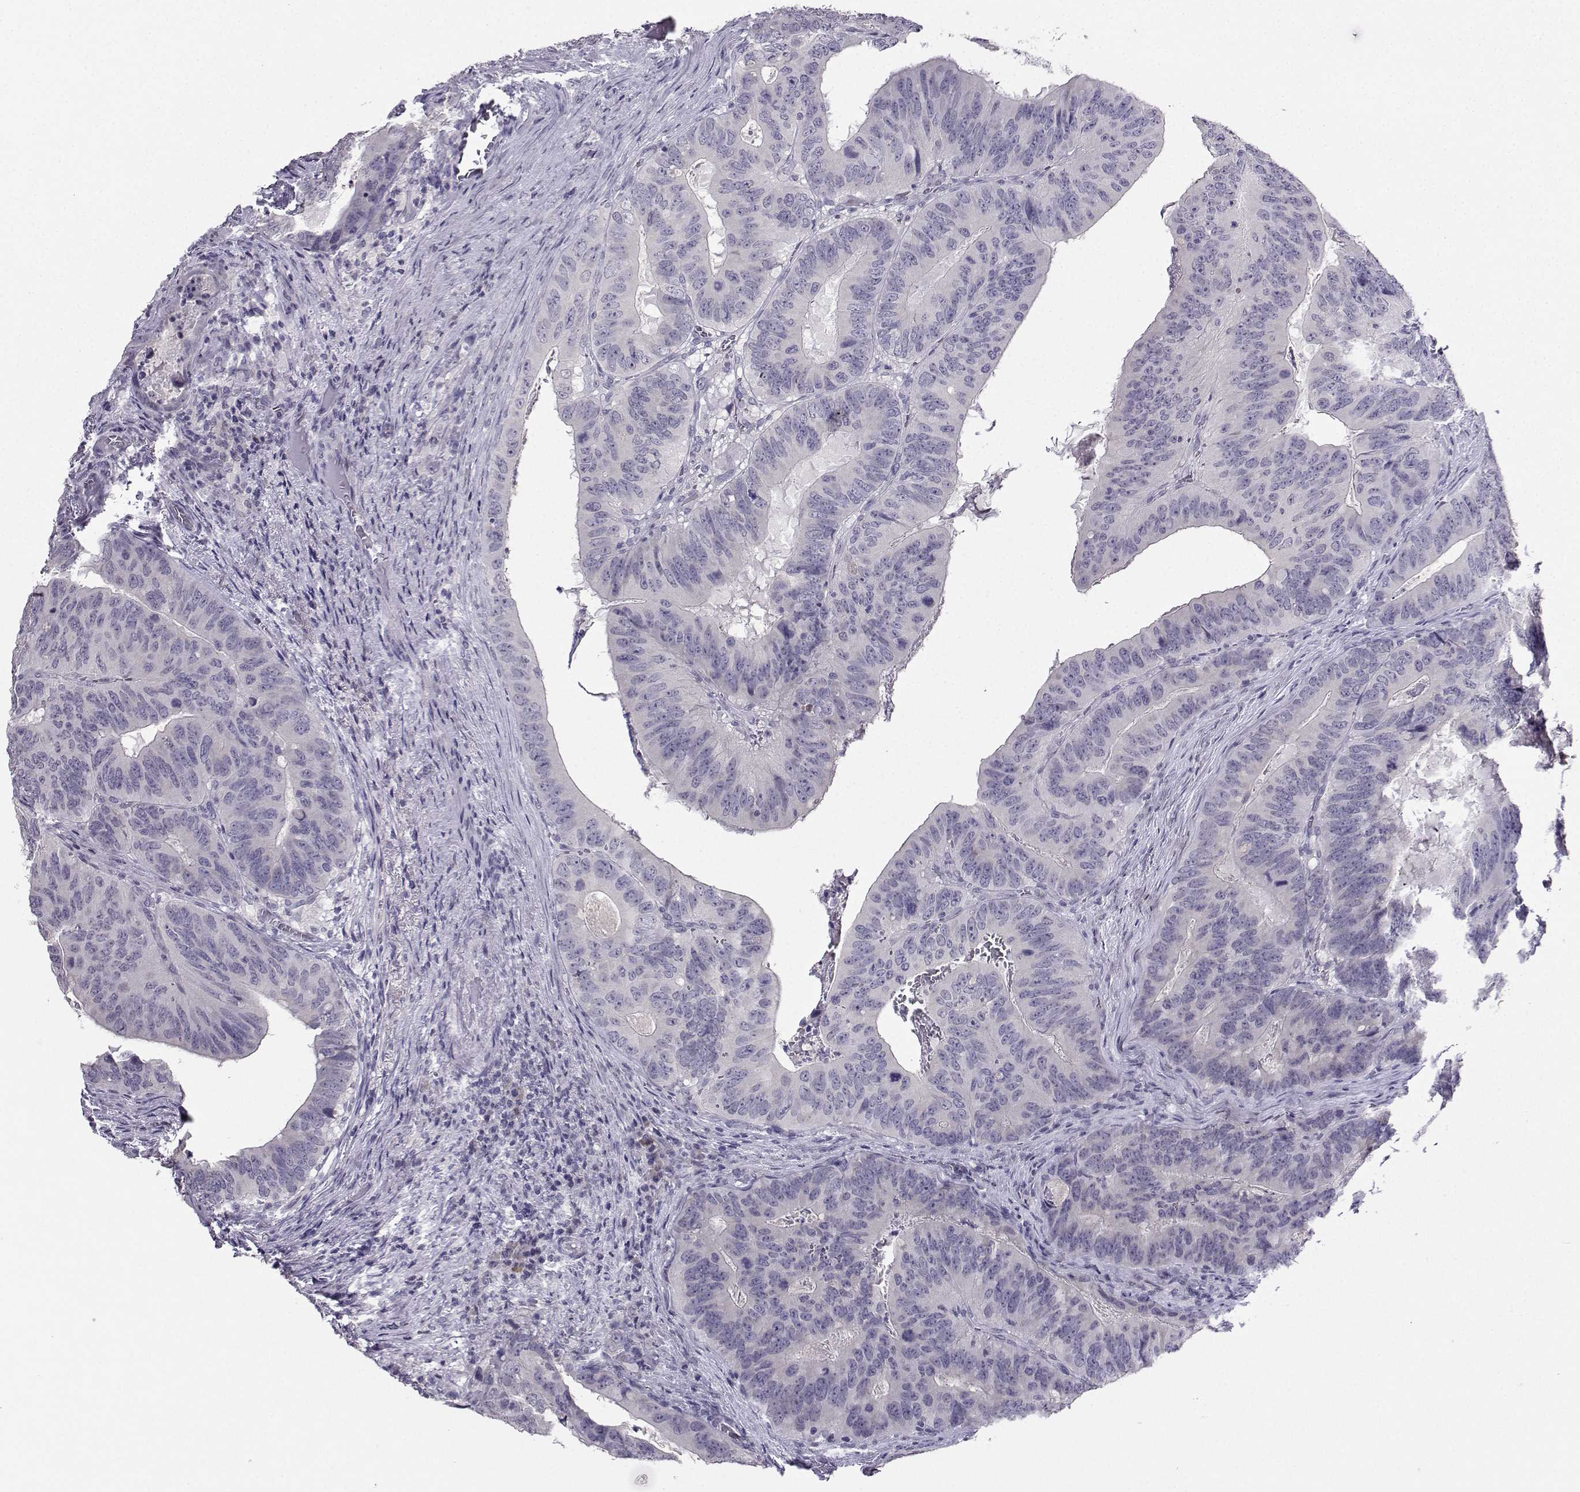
{"staining": {"intensity": "weak", "quantity": "<25%", "location": "cytoplasmic/membranous"}, "tissue": "colorectal cancer", "cell_type": "Tumor cells", "image_type": "cancer", "snomed": [{"axis": "morphology", "description": "Adenocarcinoma, NOS"}, {"axis": "topography", "description": "Colon"}], "caption": "Histopathology image shows no significant protein positivity in tumor cells of colorectal adenocarcinoma.", "gene": "CRYBB1", "patient": {"sex": "male", "age": 79}}